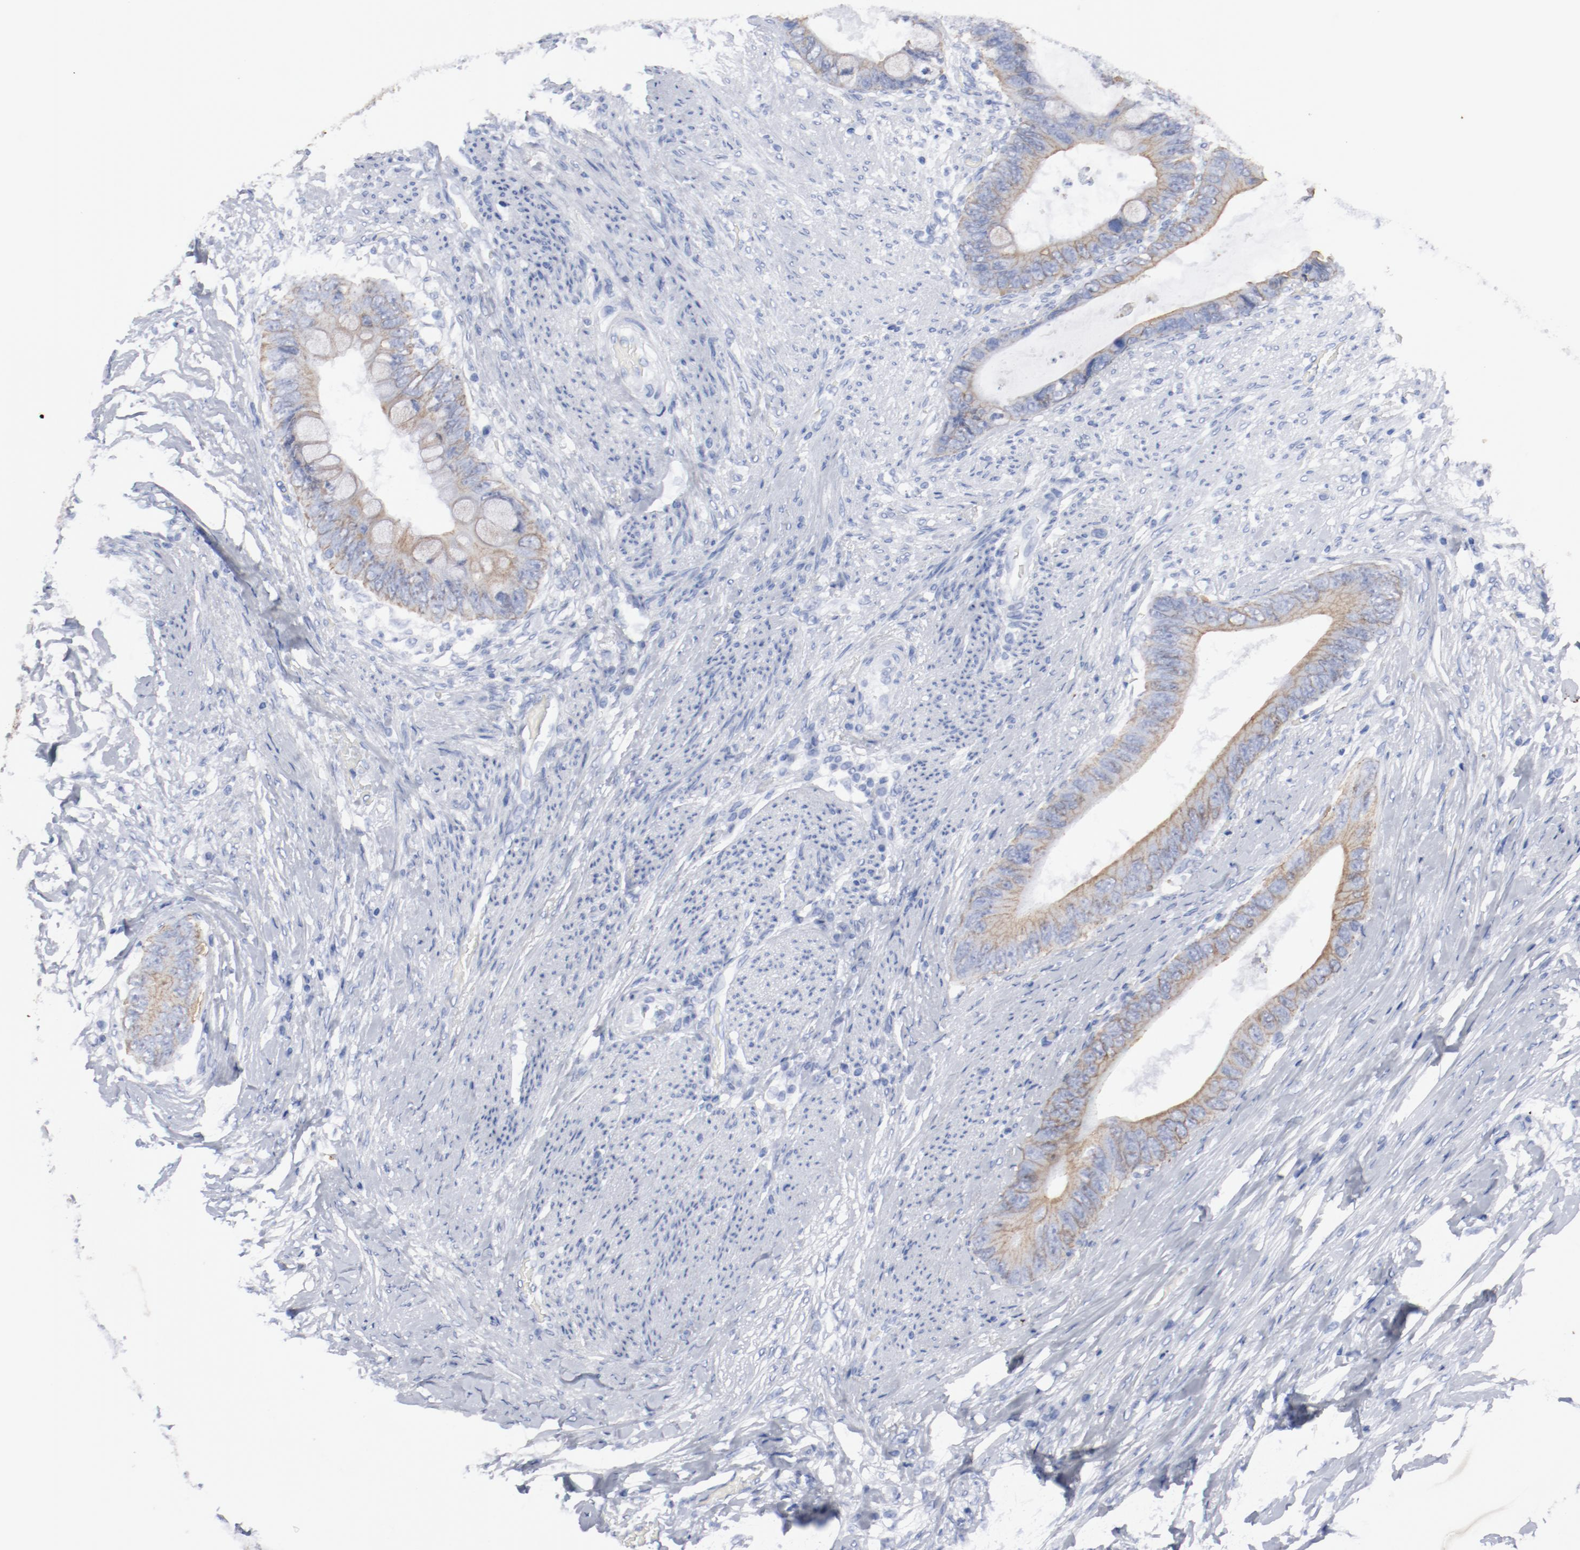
{"staining": {"intensity": "moderate", "quantity": ">75%", "location": "cytoplasmic/membranous"}, "tissue": "colorectal cancer", "cell_type": "Tumor cells", "image_type": "cancer", "snomed": [{"axis": "morphology", "description": "Normal tissue, NOS"}, {"axis": "morphology", "description": "Adenocarcinoma, NOS"}, {"axis": "topography", "description": "Rectum"}, {"axis": "topography", "description": "Peripheral nerve tissue"}], "caption": "Immunohistochemical staining of human colorectal cancer exhibits moderate cytoplasmic/membranous protein staining in about >75% of tumor cells.", "gene": "TSPAN6", "patient": {"sex": "female", "age": 77}}